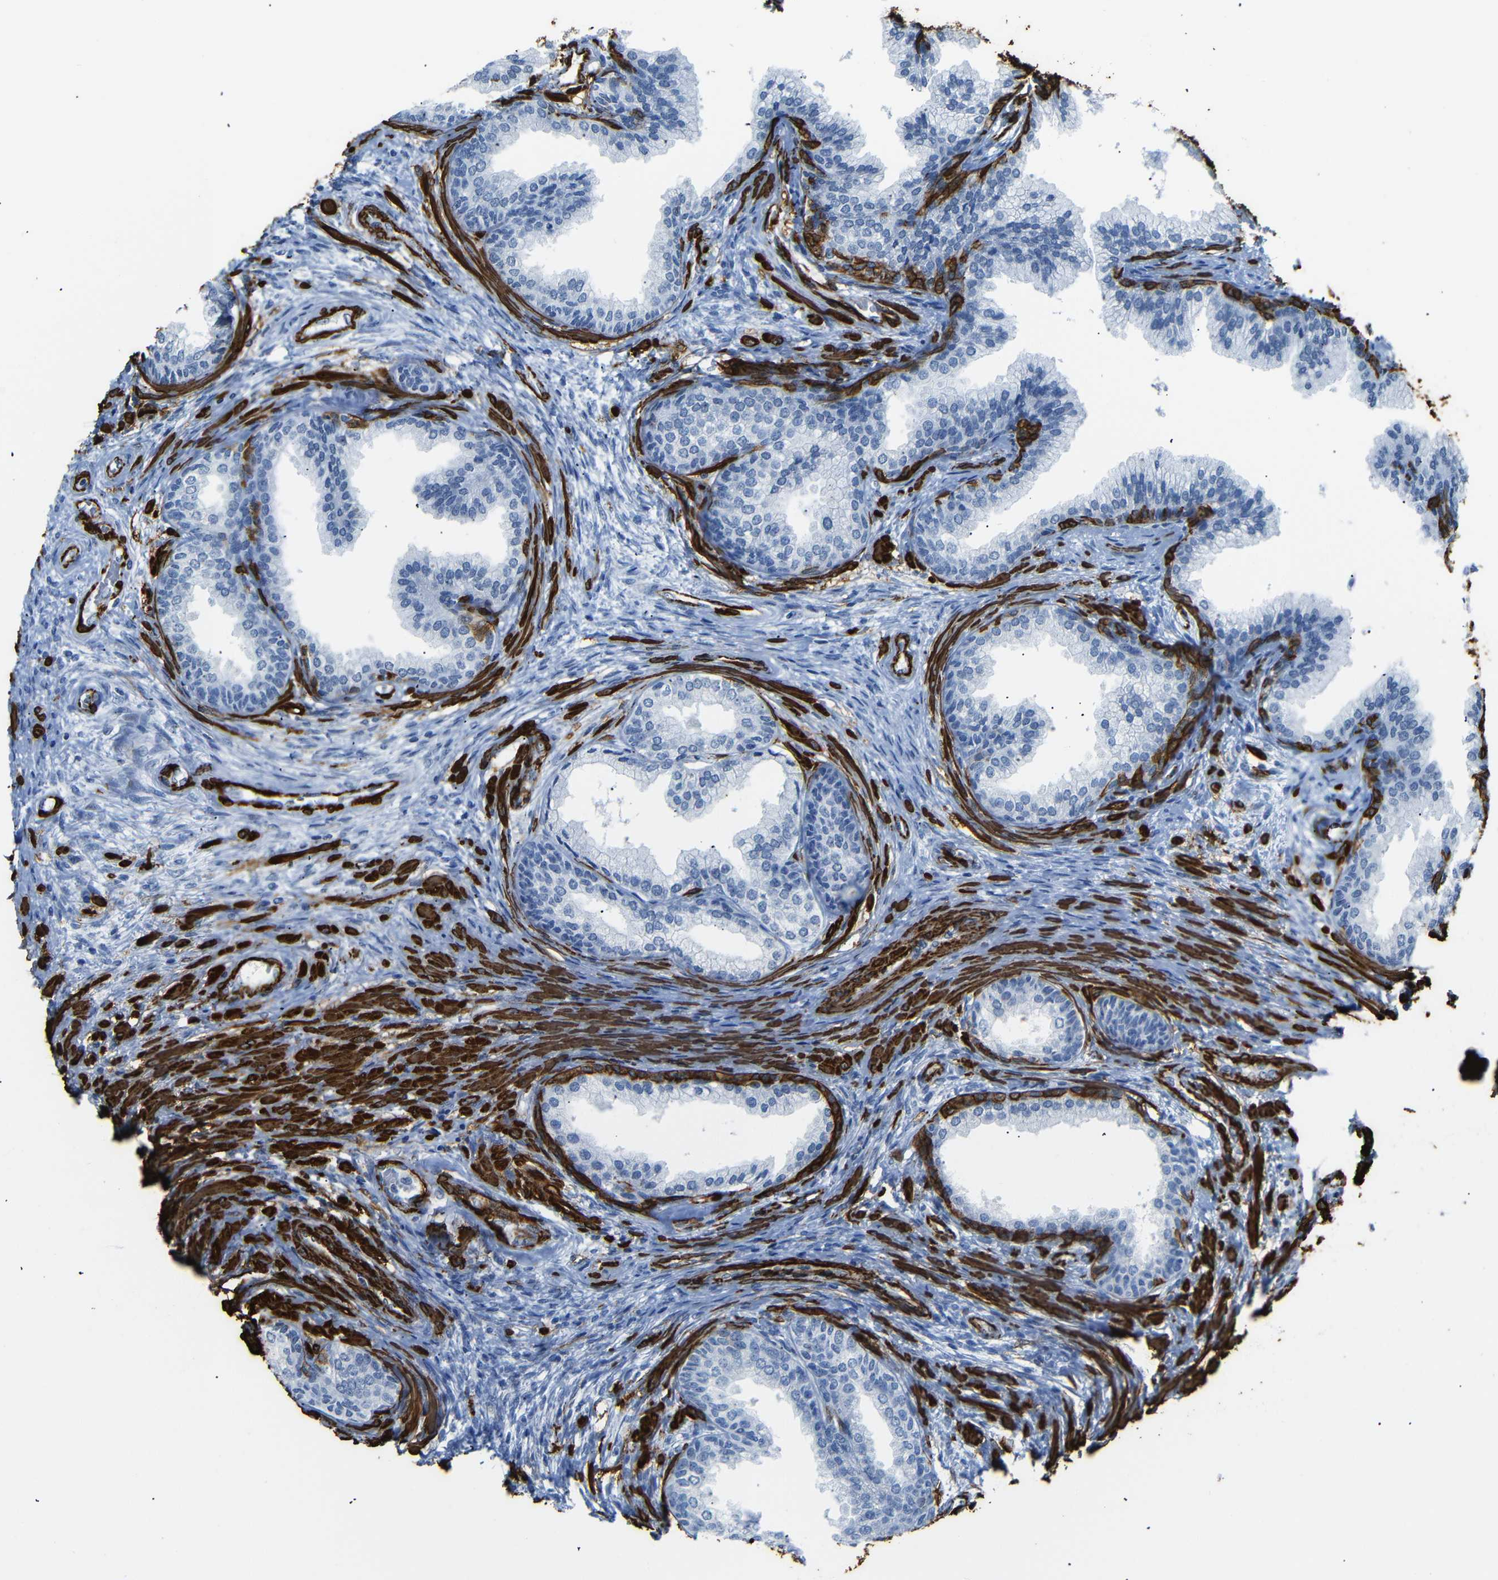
{"staining": {"intensity": "negative", "quantity": "none", "location": "none"}, "tissue": "prostate", "cell_type": "Glandular cells", "image_type": "normal", "snomed": [{"axis": "morphology", "description": "Normal tissue, NOS"}, {"axis": "topography", "description": "Prostate"}], "caption": "This micrograph is of normal prostate stained with immunohistochemistry to label a protein in brown with the nuclei are counter-stained blue. There is no staining in glandular cells.", "gene": "ACTA2", "patient": {"sex": "male", "age": 76}}